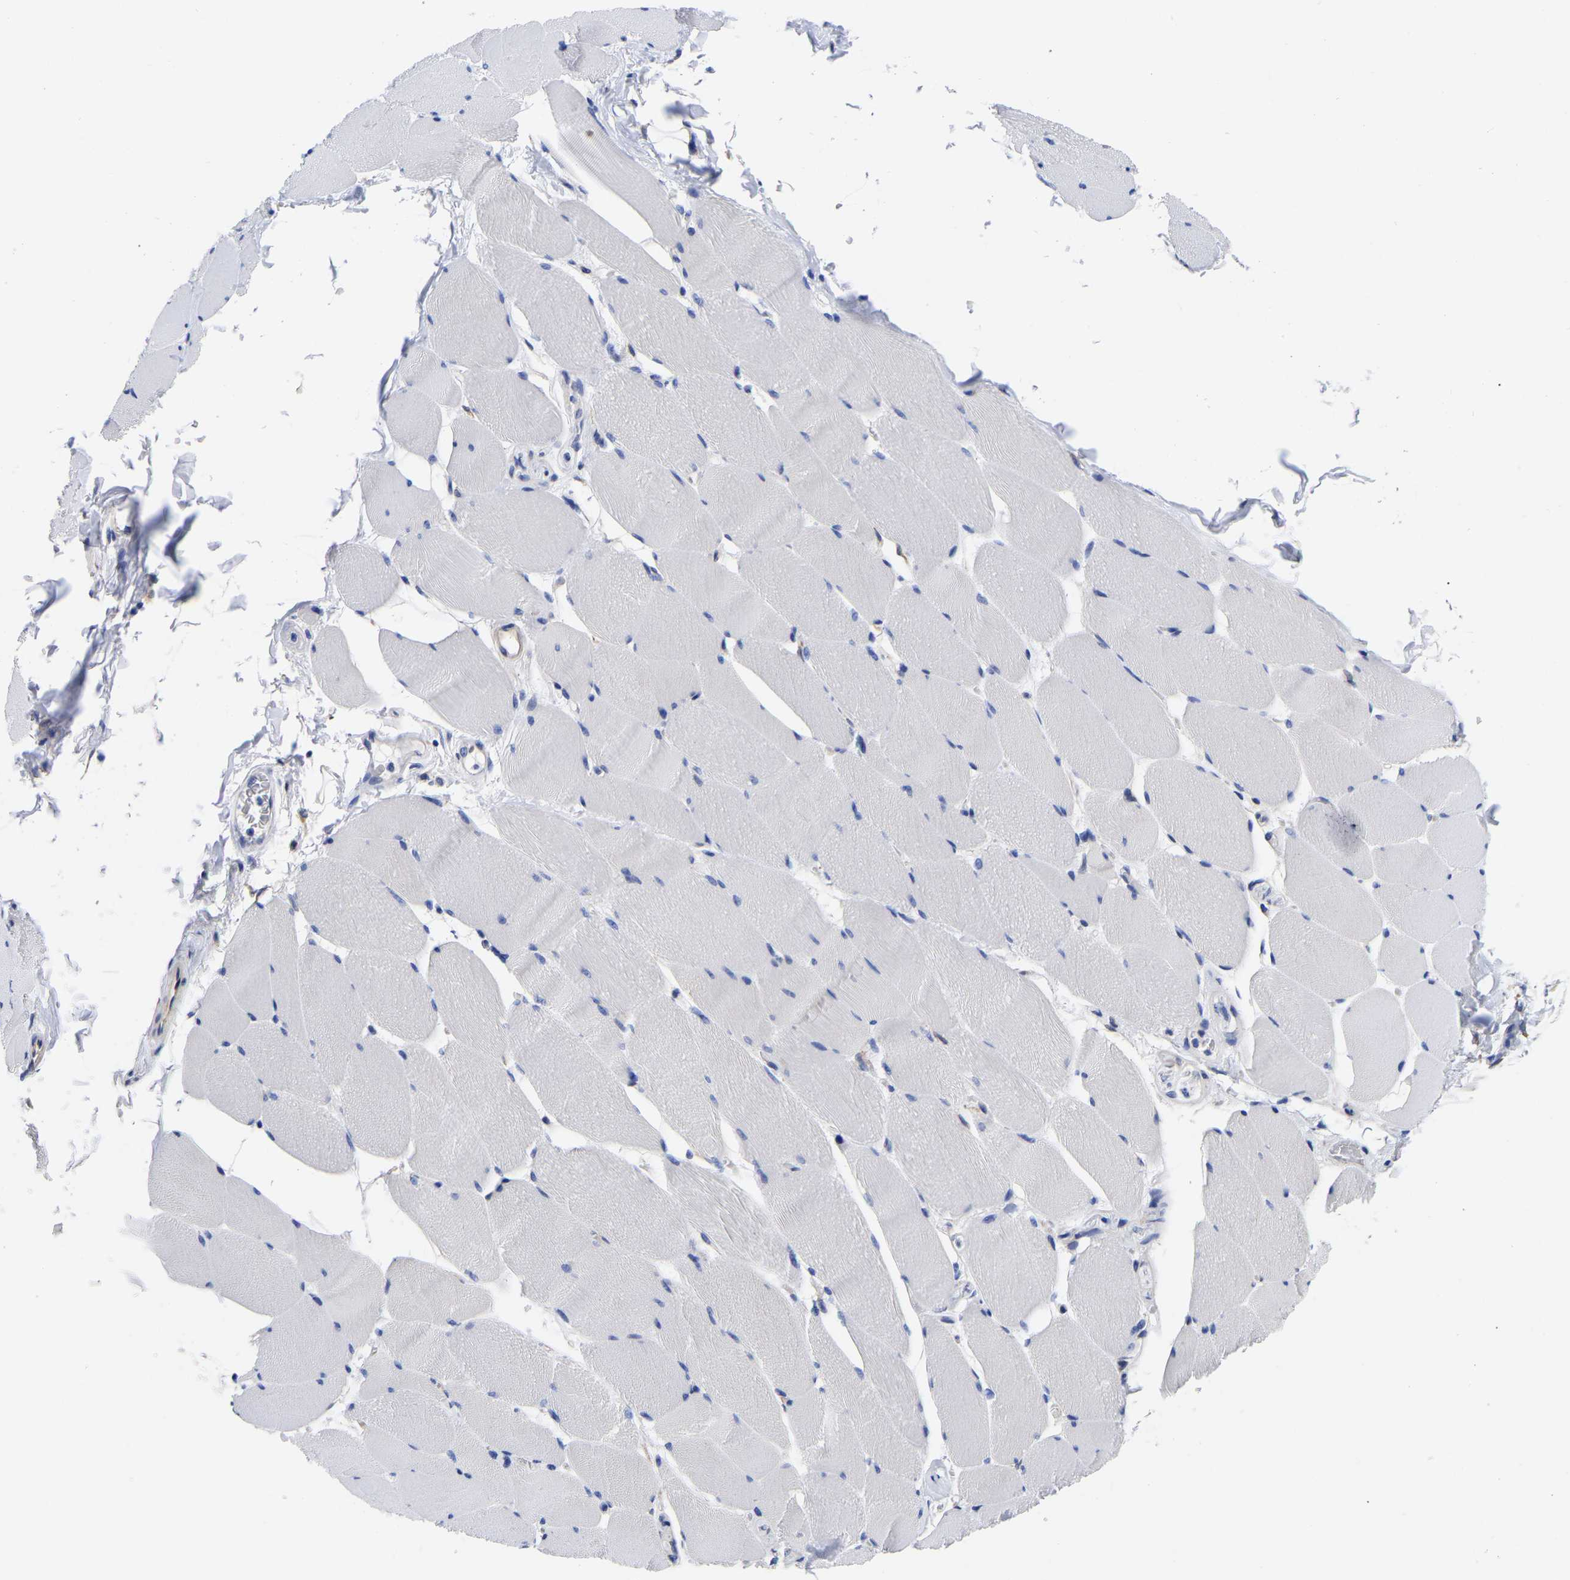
{"staining": {"intensity": "negative", "quantity": "none", "location": "none"}, "tissue": "skeletal muscle", "cell_type": "Myocytes", "image_type": "normal", "snomed": [{"axis": "morphology", "description": "Normal tissue, NOS"}, {"axis": "topography", "description": "Skeletal muscle"}], "caption": "Photomicrograph shows no significant protein expression in myocytes of benign skeletal muscle.", "gene": "CFAP298", "patient": {"sex": "male", "age": 62}}